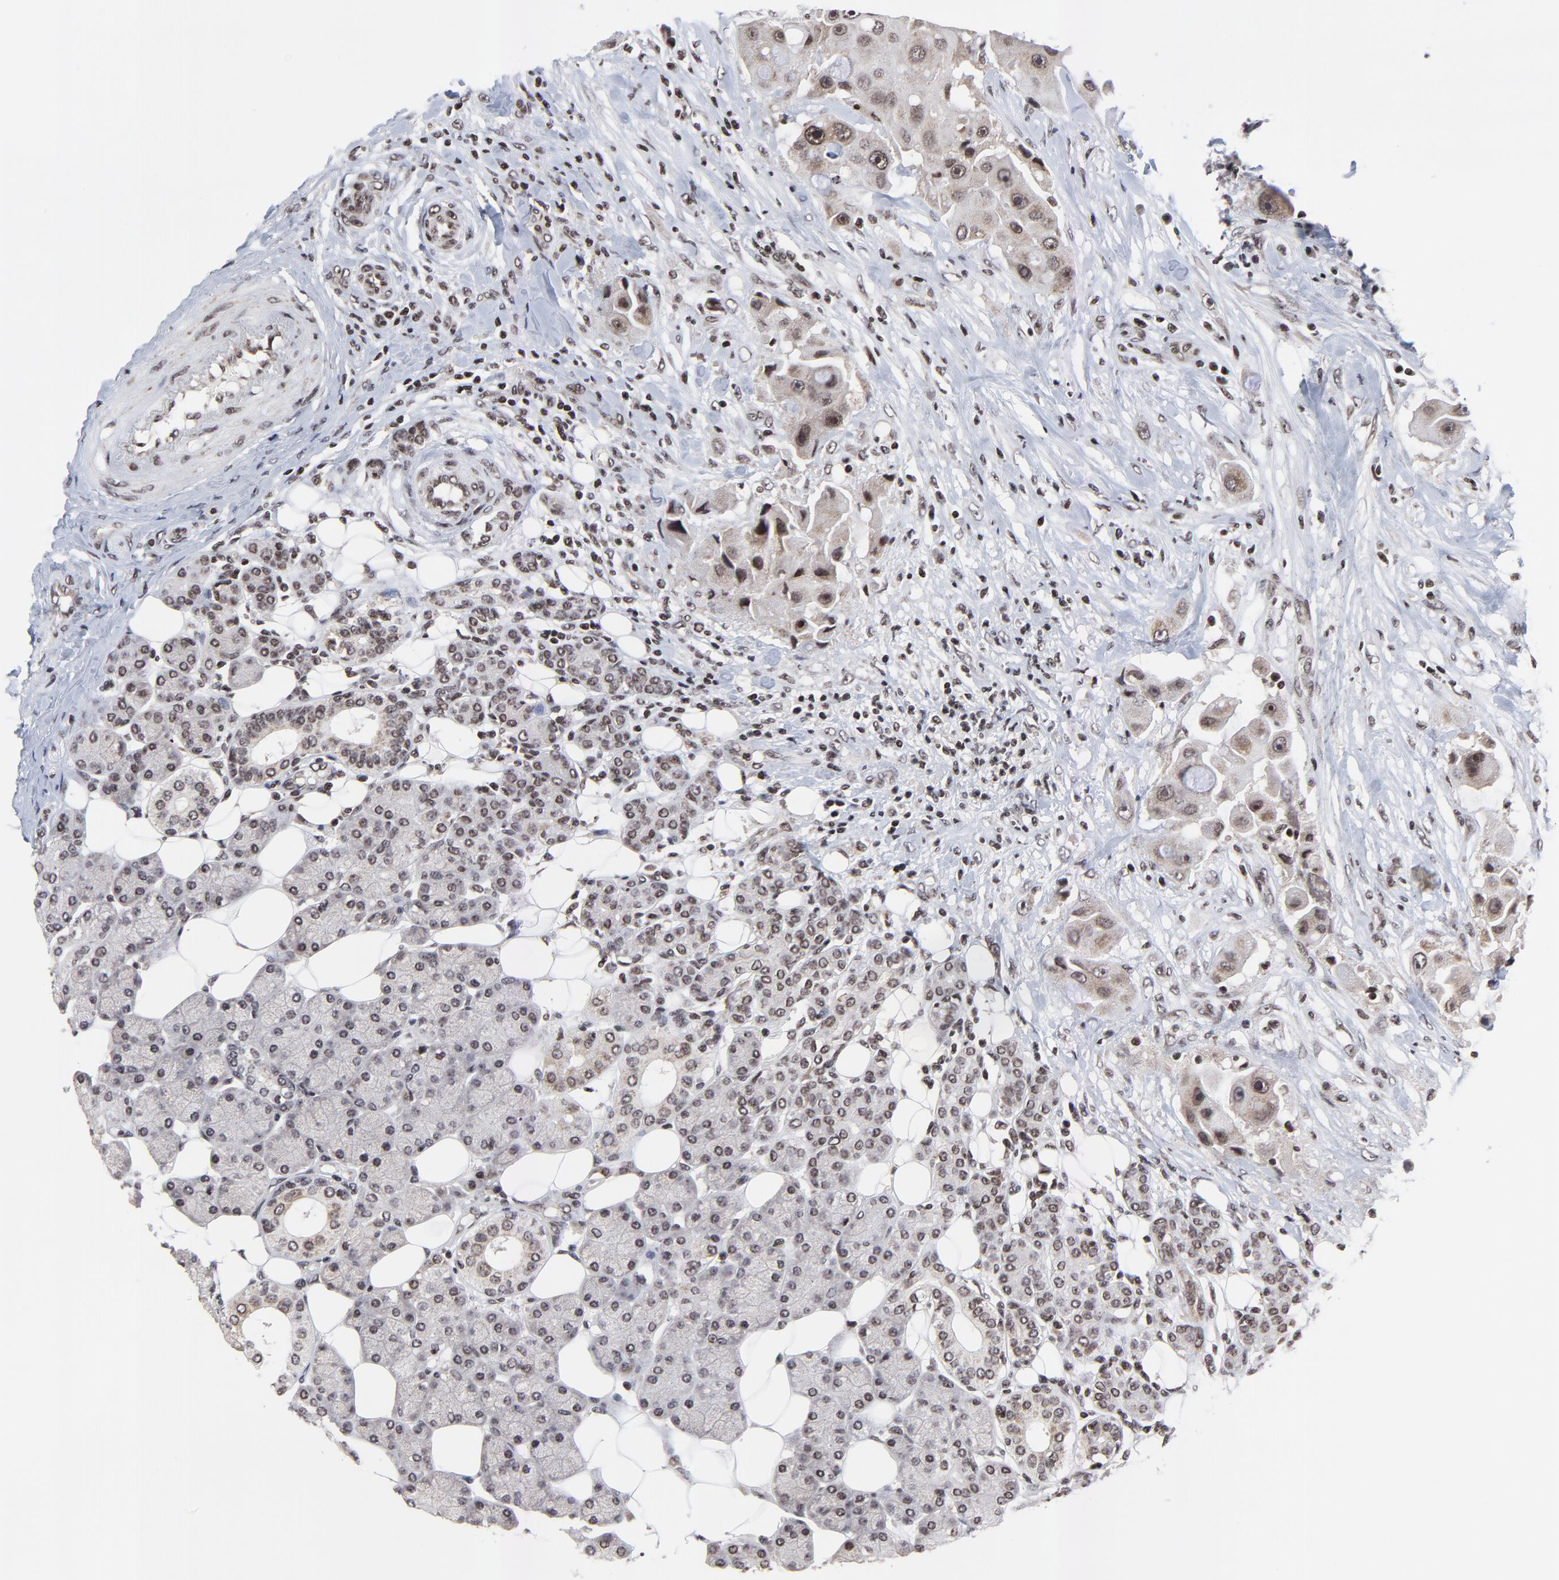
{"staining": {"intensity": "strong", "quantity": ">75%", "location": "cytoplasmic/membranous,nuclear"}, "tissue": "head and neck cancer", "cell_type": "Tumor cells", "image_type": "cancer", "snomed": [{"axis": "morphology", "description": "Normal tissue, NOS"}, {"axis": "morphology", "description": "Adenocarcinoma, NOS"}, {"axis": "topography", "description": "Salivary gland"}, {"axis": "topography", "description": "Head-Neck"}], "caption": "Brown immunohistochemical staining in head and neck cancer (adenocarcinoma) demonstrates strong cytoplasmic/membranous and nuclear positivity in approximately >75% of tumor cells.", "gene": "ZNF777", "patient": {"sex": "male", "age": 80}}